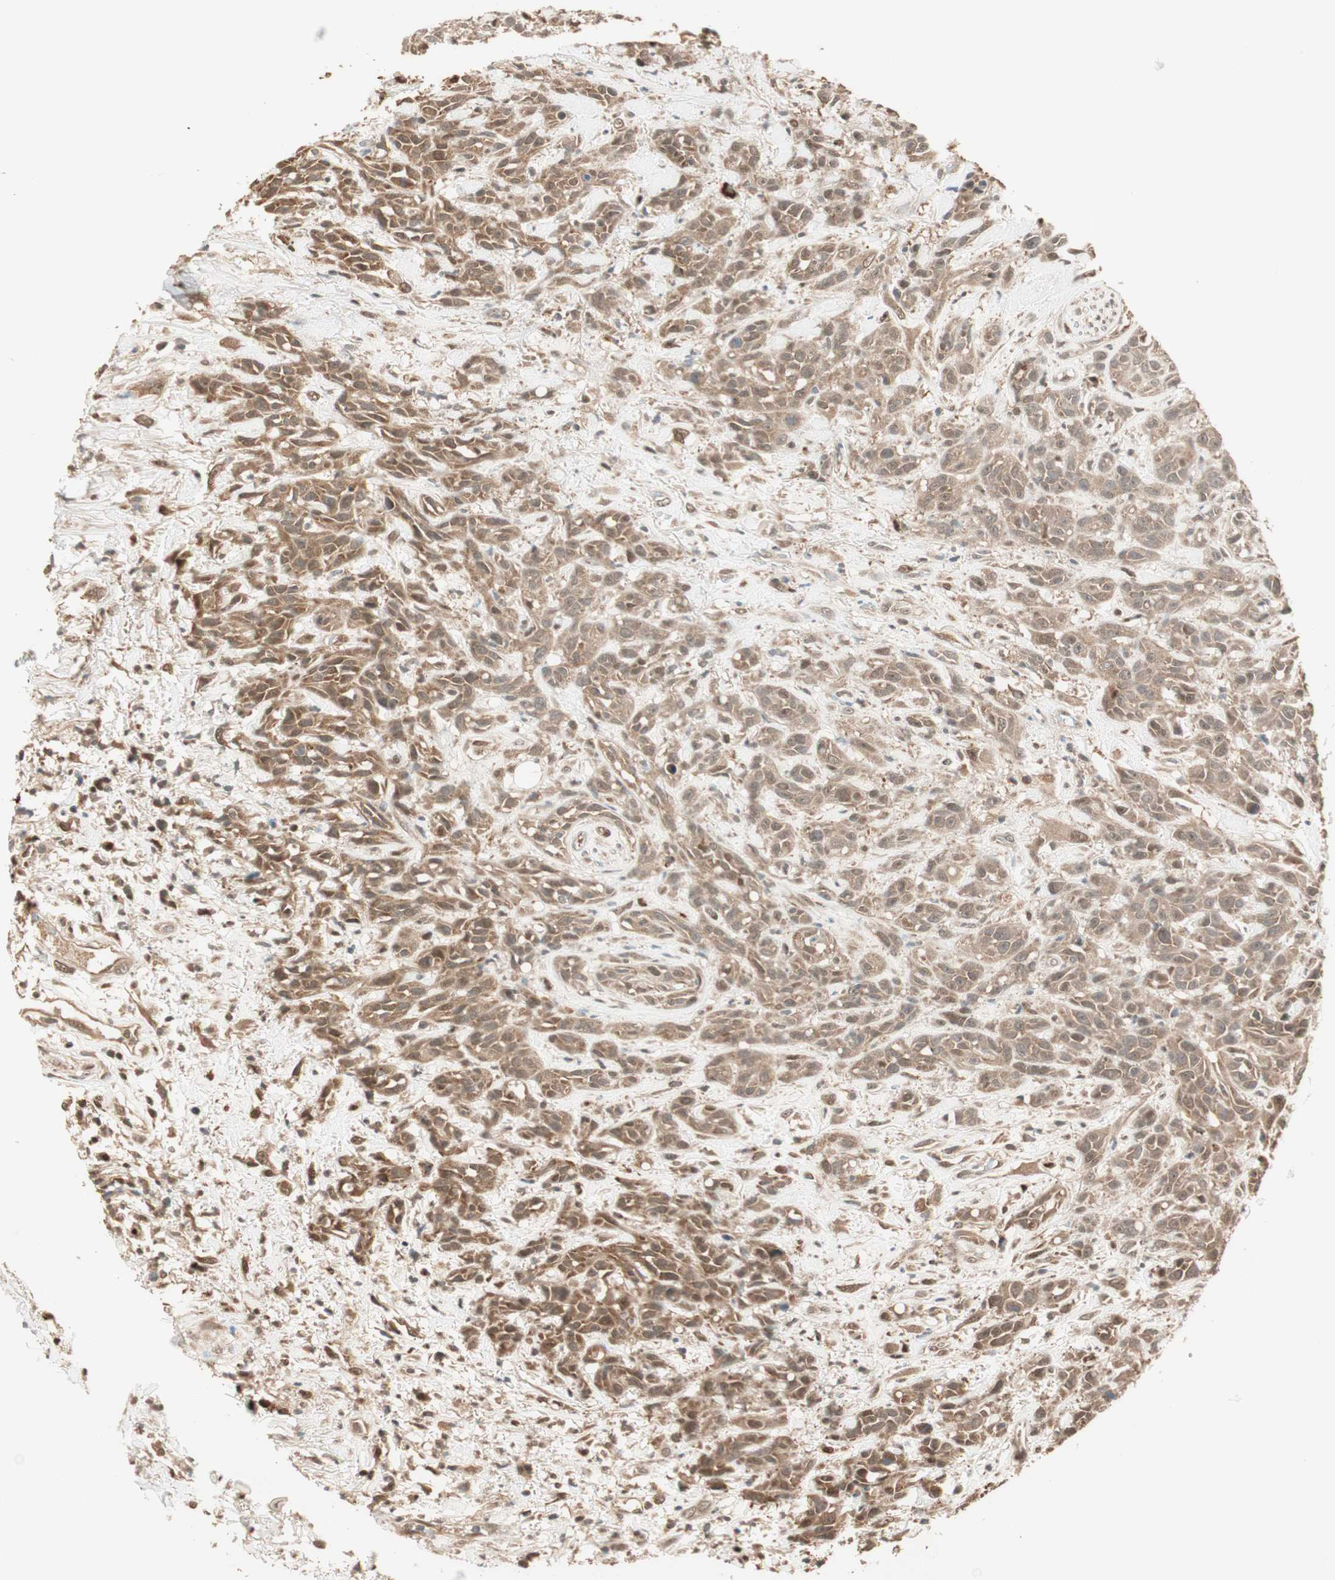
{"staining": {"intensity": "moderate", "quantity": ">75%", "location": "cytoplasmic/membranous,nuclear"}, "tissue": "head and neck cancer", "cell_type": "Tumor cells", "image_type": "cancer", "snomed": [{"axis": "morphology", "description": "Squamous cell carcinoma, NOS"}, {"axis": "topography", "description": "Head-Neck"}], "caption": "The image displays immunohistochemical staining of squamous cell carcinoma (head and neck). There is moderate cytoplasmic/membranous and nuclear staining is appreciated in approximately >75% of tumor cells.", "gene": "ZNF443", "patient": {"sex": "male", "age": 62}}